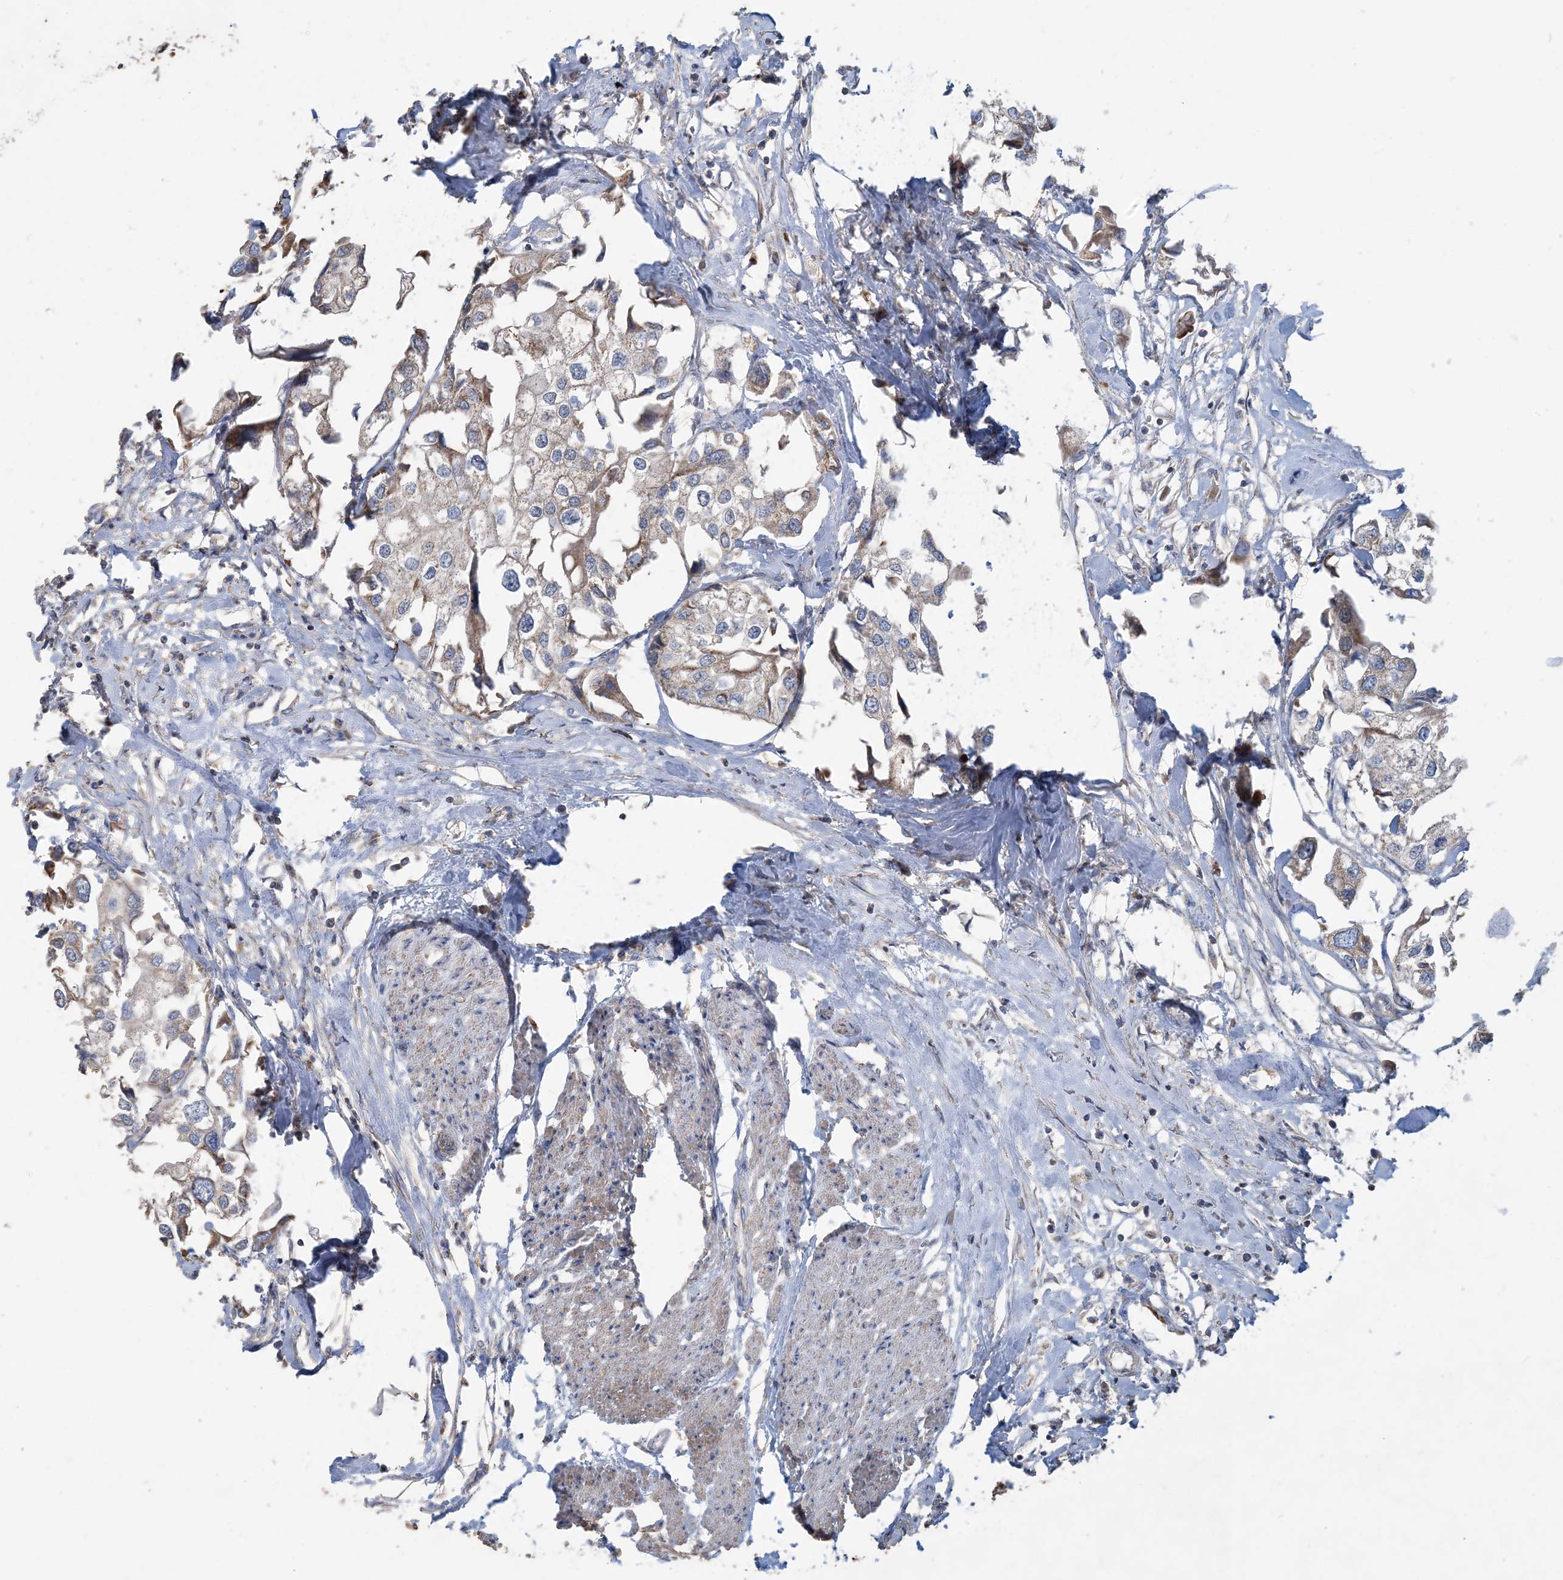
{"staining": {"intensity": "weak", "quantity": "25%-75%", "location": "cytoplasmic/membranous"}, "tissue": "urothelial cancer", "cell_type": "Tumor cells", "image_type": "cancer", "snomed": [{"axis": "morphology", "description": "Urothelial carcinoma, High grade"}, {"axis": "topography", "description": "Urinary bladder"}], "caption": "This histopathology image reveals immunohistochemistry (IHC) staining of human urothelial cancer, with low weak cytoplasmic/membranous expression in approximately 25%-75% of tumor cells.", "gene": "ECHDC1", "patient": {"sex": "male", "age": 64}}